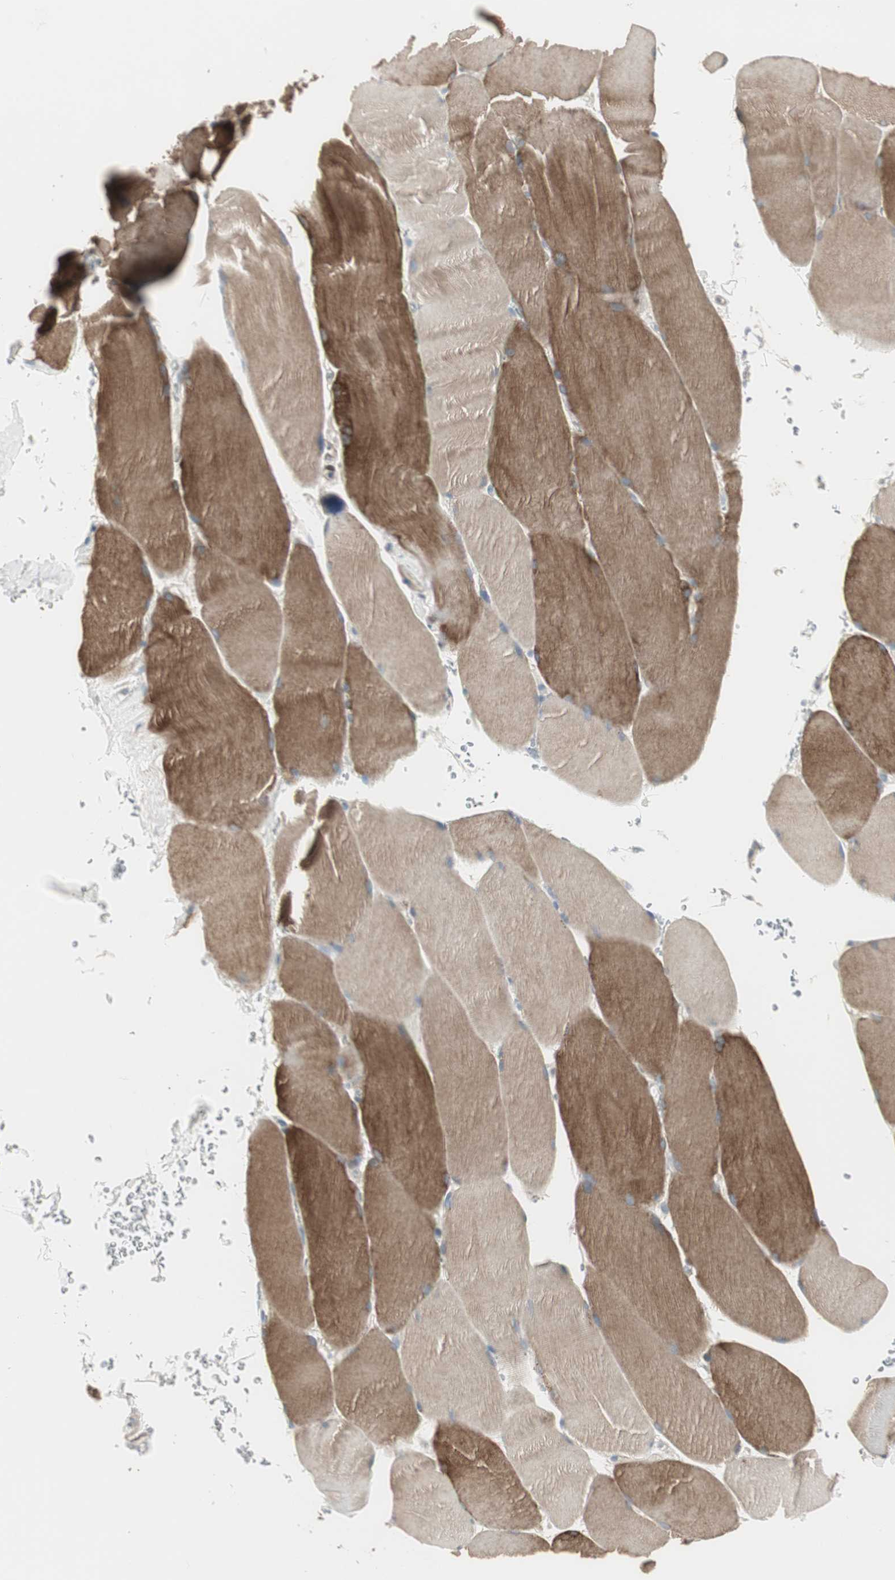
{"staining": {"intensity": "moderate", "quantity": "25%-75%", "location": "cytoplasmic/membranous"}, "tissue": "skeletal muscle", "cell_type": "Myocytes", "image_type": "normal", "snomed": [{"axis": "morphology", "description": "Normal tissue, NOS"}, {"axis": "topography", "description": "Skin"}, {"axis": "topography", "description": "Skeletal muscle"}], "caption": "A histopathology image showing moderate cytoplasmic/membranous positivity in about 25%-75% of myocytes in benign skeletal muscle, as visualized by brown immunohistochemical staining.", "gene": "DMPK", "patient": {"sex": "male", "age": 83}}